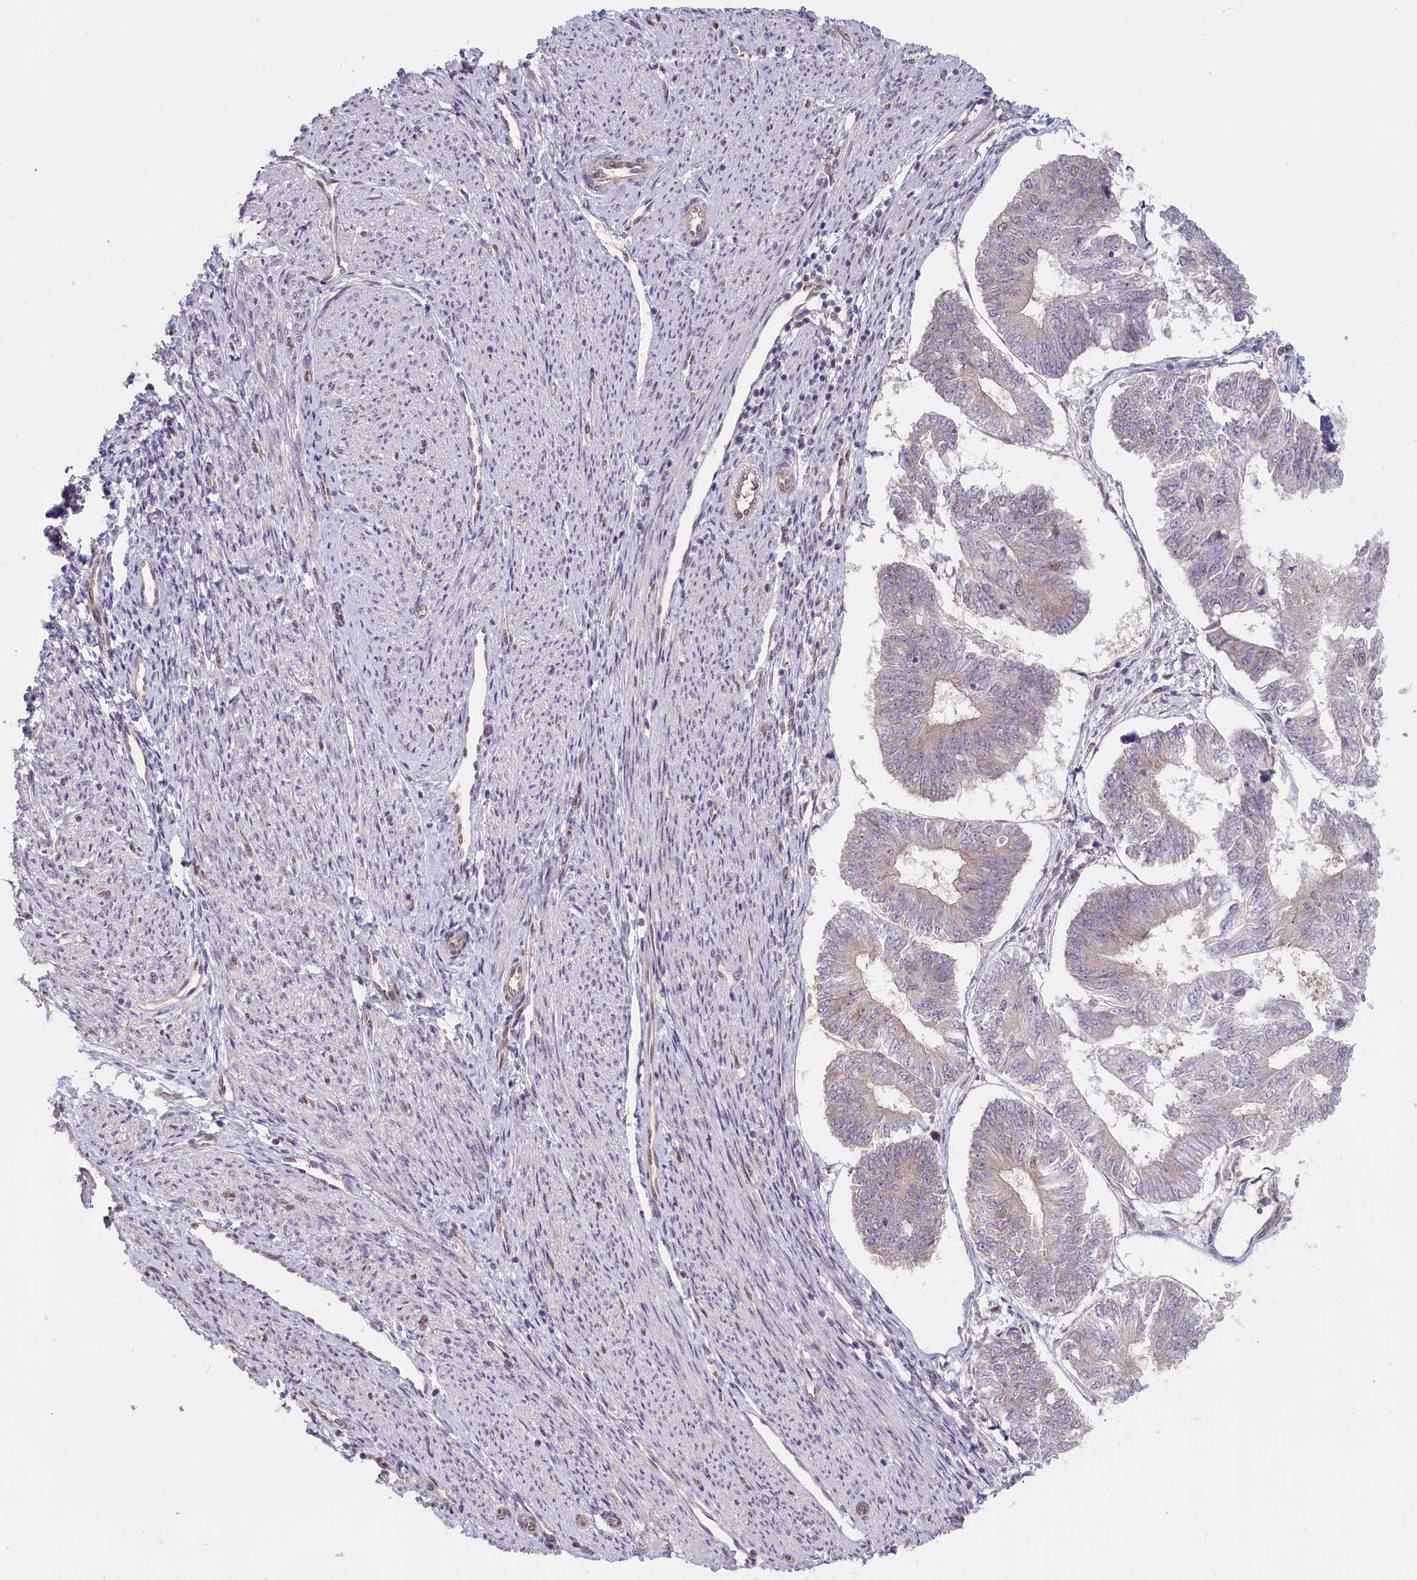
{"staining": {"intensity": "weak", "quantity": "<25%", "location": "nuclear"}, "tissue": "endometrial cancer", "cell_type": "Tumor cells", "image_type": "cancer", "snomed": [{"axis": "morphology", "description": "Adenocarcinoma, NOS"}, {"axis": "topography", "description": "Endometrium"}], "caption": "This is an immunohistochemistry (IHC) image of endometrial adenocarcinoma. There is no positivity in tumor cells.", "gene": "C19orf44", "patient": {"sex": "female", "age": 58}}